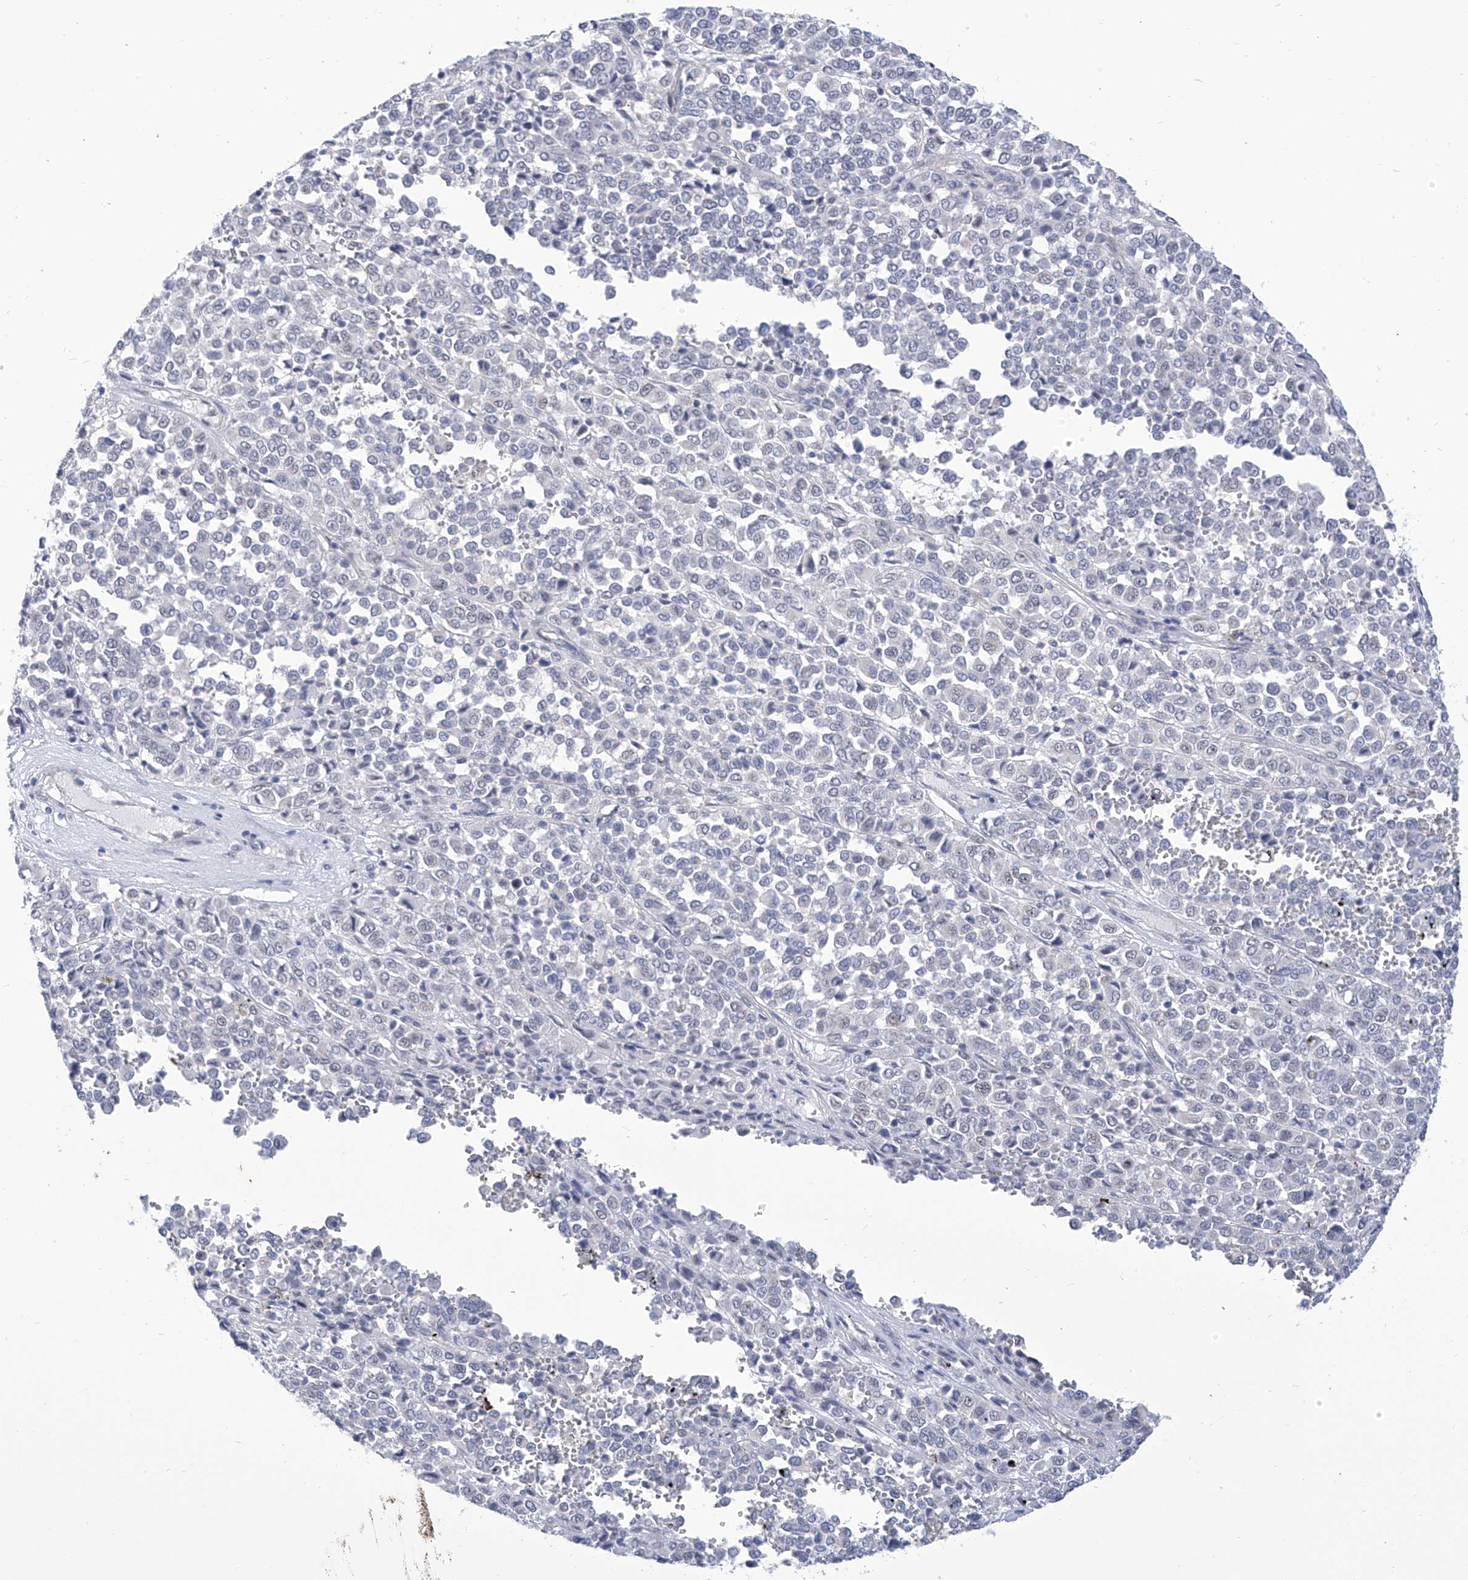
{"staining": {"intensity": "negative", "quantity": "none", "location": "none"}, "tissue": "melanoma", "cell_type": "Tumor cells", "image_type": "cancer", "snomed": [{"axis": "morphology", "description": "Malignant melanoma, Metastatic site"}, {"axis": "topography", "description": "Pancreas"}], "caption": "Immunohistochemistry (IHC) micrograph of neoplastic tissue: melanoma stained with DAB demonstrates no significant protein positivity in tumor cells.", "gene": "SART1", "patient": {"sex": "female", "age": 30}}